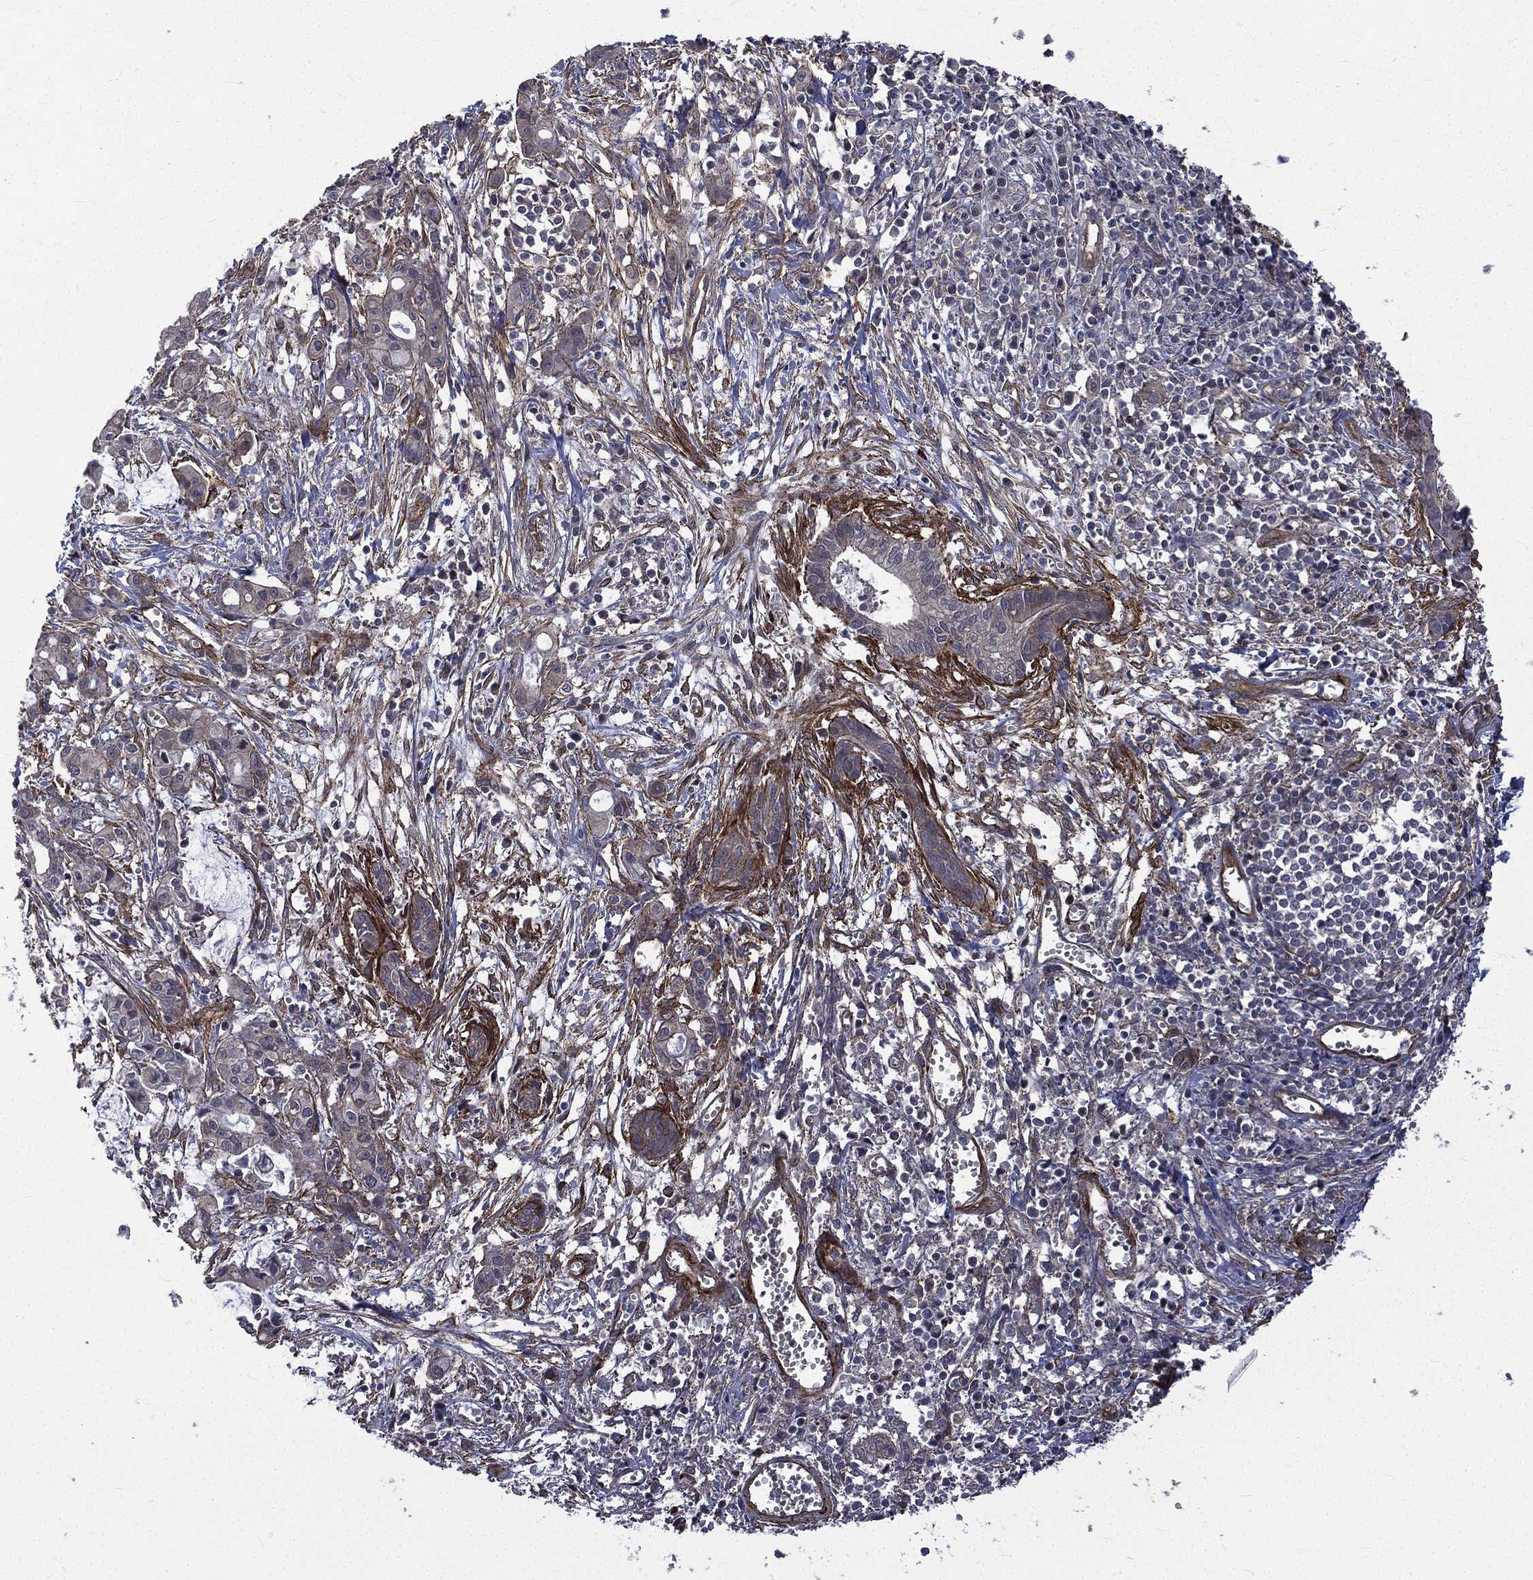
{"staining": {"intensity": "negative", "quantity": "none", "location": "none"}, "tissue": "pancreatic cancer", "cell_type": "Tumor cells", "image_type": "cancer", "snomed": [{"axis": "morphology", "description": "Adenocarcinoma, NOS"}, {"axis": "topography", "description": "Pancreas"}], "caption": "Photomicrograph shows no protein expression in tumor cells of pancreatic adenocarcinoma tissue. (DAB immunohistochemistry, high magnification).", "gene": "PPFIBP1", "patient": {"sex": "male", "age": 48}}